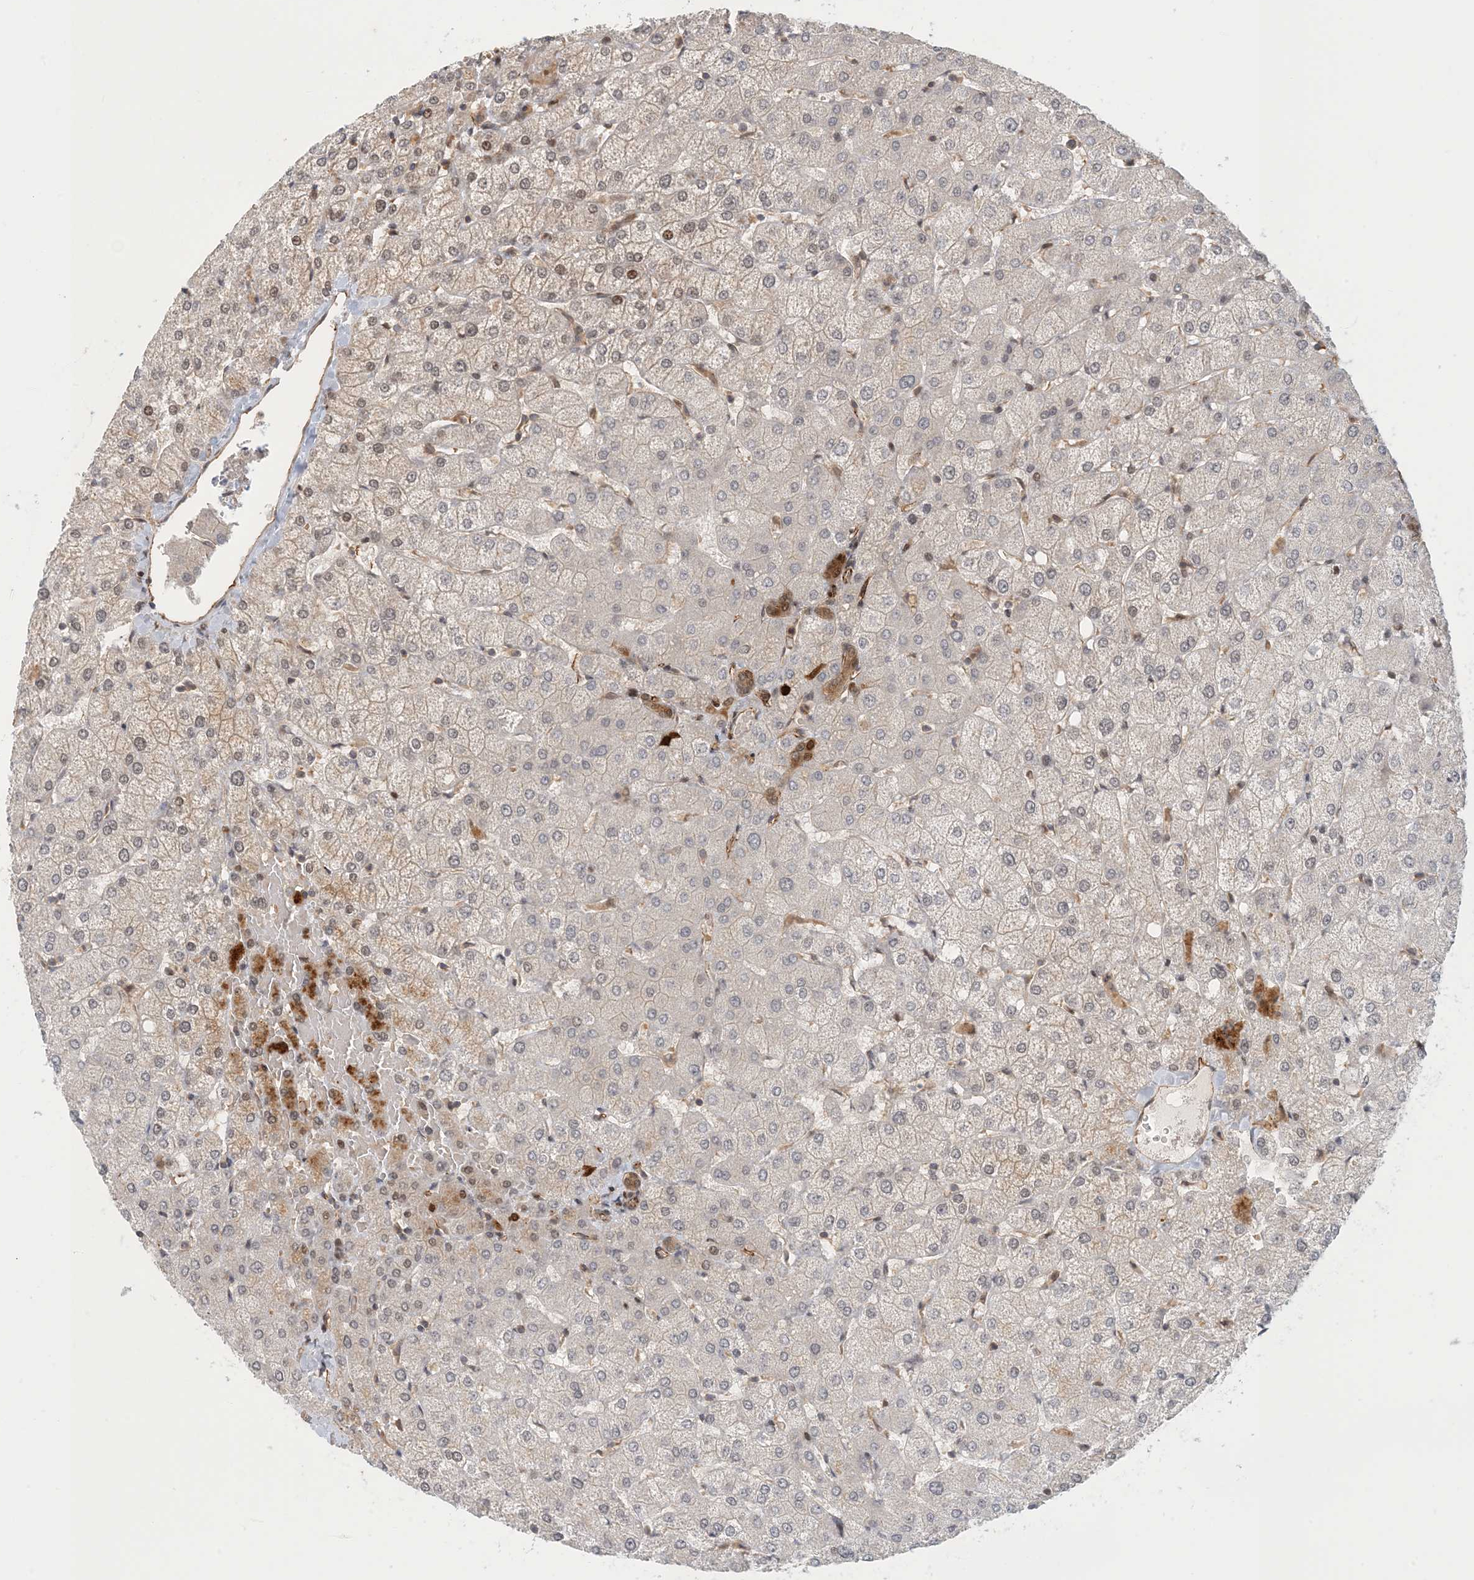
{"staining": {"intensity": "moderate", "quantity": ">75%", "location": "cytoplasmic/membranous,nuclear"}, "tissue": "liver", "cell_type": "Cholangiocytes", "image_type": "normal", "snomed": [{"axis": "morphology", "description": "Normal tissue, NOS"}, {"axis": "topography", "description": "Liver"}], "caption": "Immunohistochemistry (IHC) of unremarkable human liver exhibits medium levels of moderate cytoplasmic/membranous,nuclear positivity in approximately >75% of cholangiocytes. (DAB (3,3'-diaminobenzidine) IHC, brown staining for protein, blue staining for nuclei).", "gene": "MAPKBP1", "patient": {"sex": "female", "age": 54}}